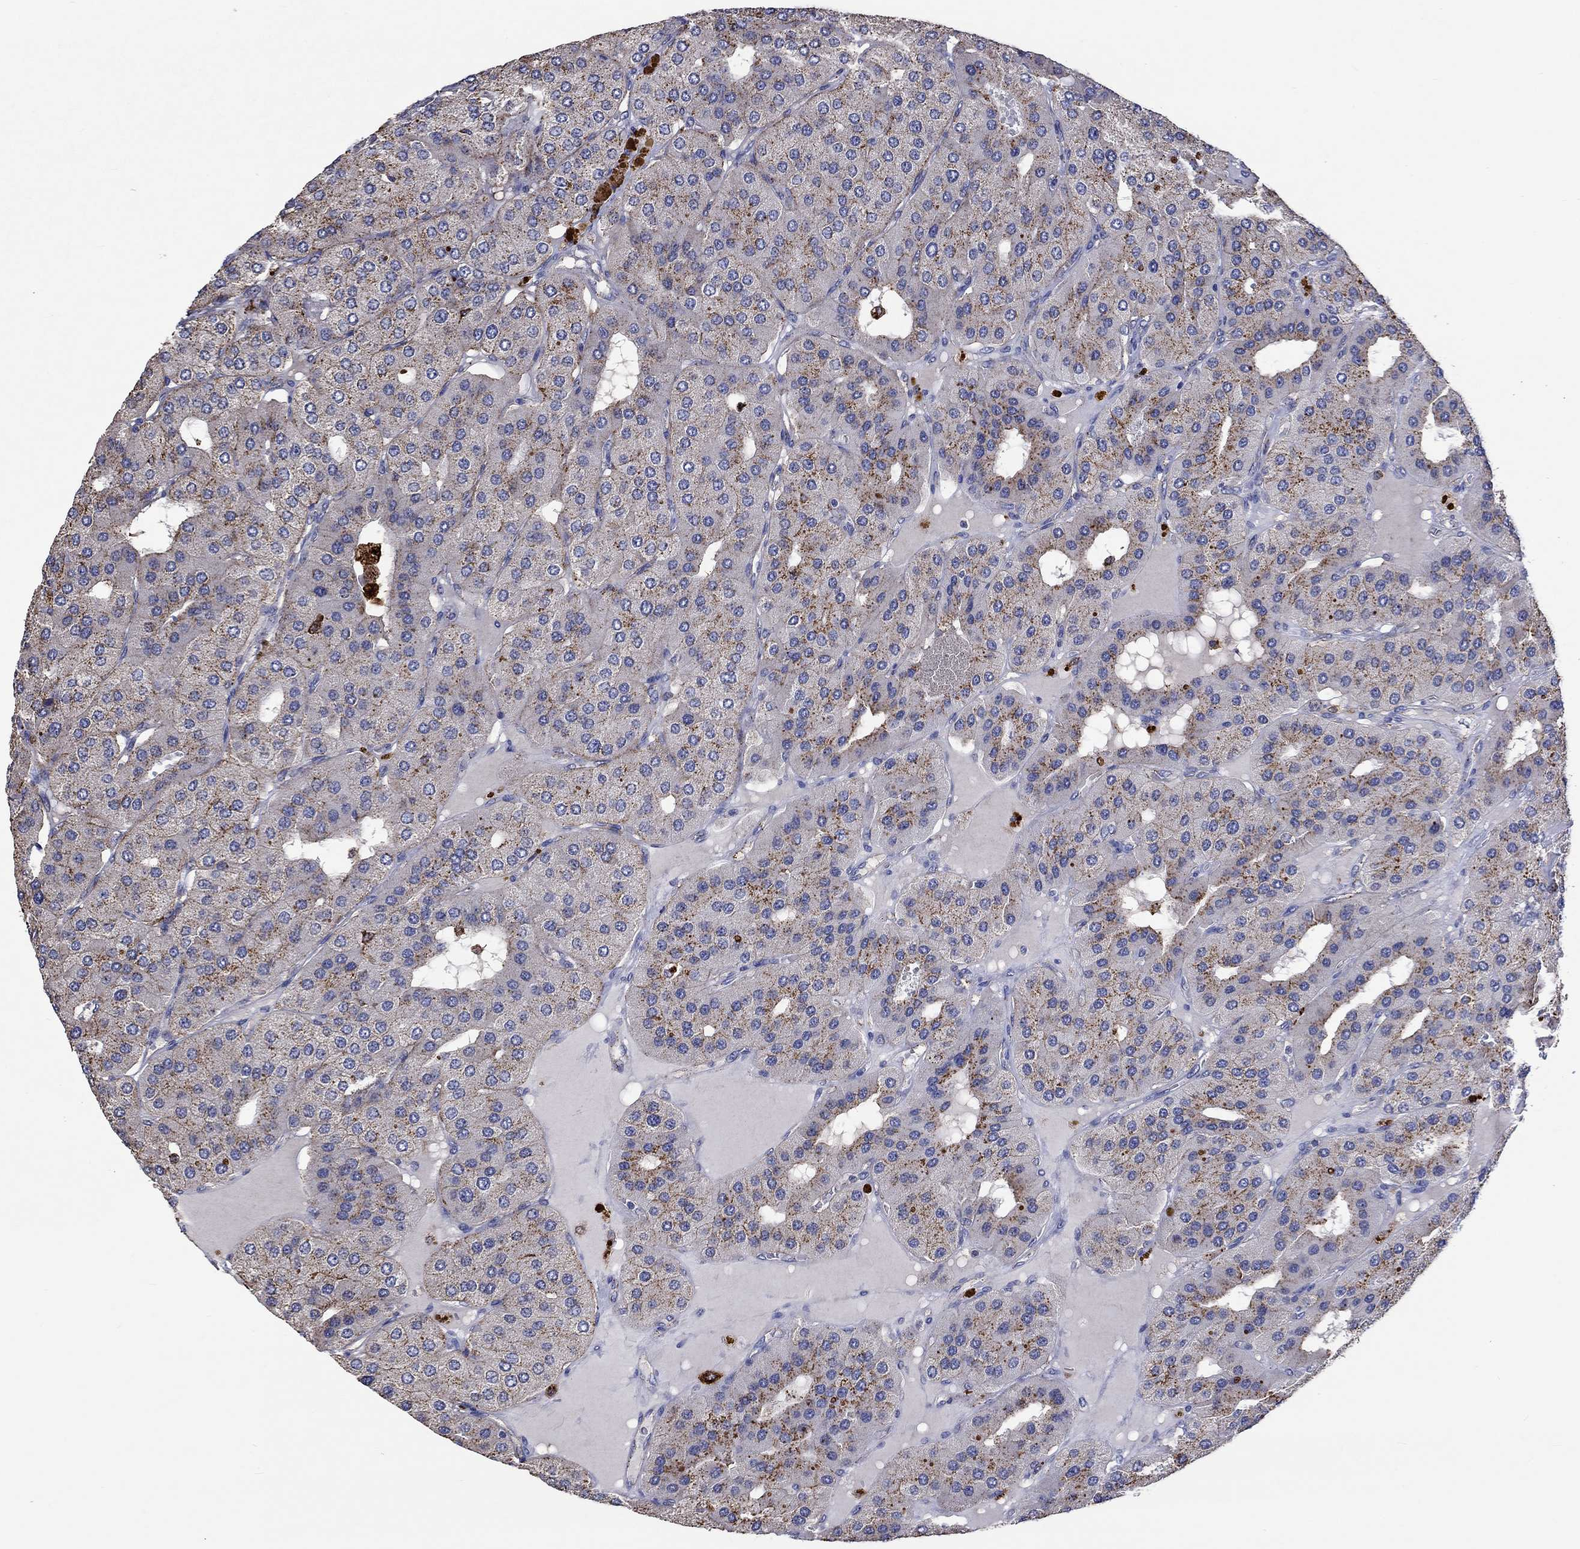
{"staining": {"intensity": "moderate", "quantity": ">75%", "location": "cytoplasmic/membranous"}, "tissue": "parathyroid gland", "cell_type": "Glandular cells", "image_type": "normal", "snomed": [{"axis": "morphology", "description": "Normal tissue, NOS"}, {"axis": "morphology", "description": "Adenoma, NOS"}, {"axis": "topography", "description": "Parathyroid gland"}], "caption": "Glandular cells display medium levels of moderate cytoplasmic/membranous staining in approximately >75% of cells in unremarkable parathyroid gland.", "gene": "CTSB", "patient": {"sex": "female", "age": 86}}